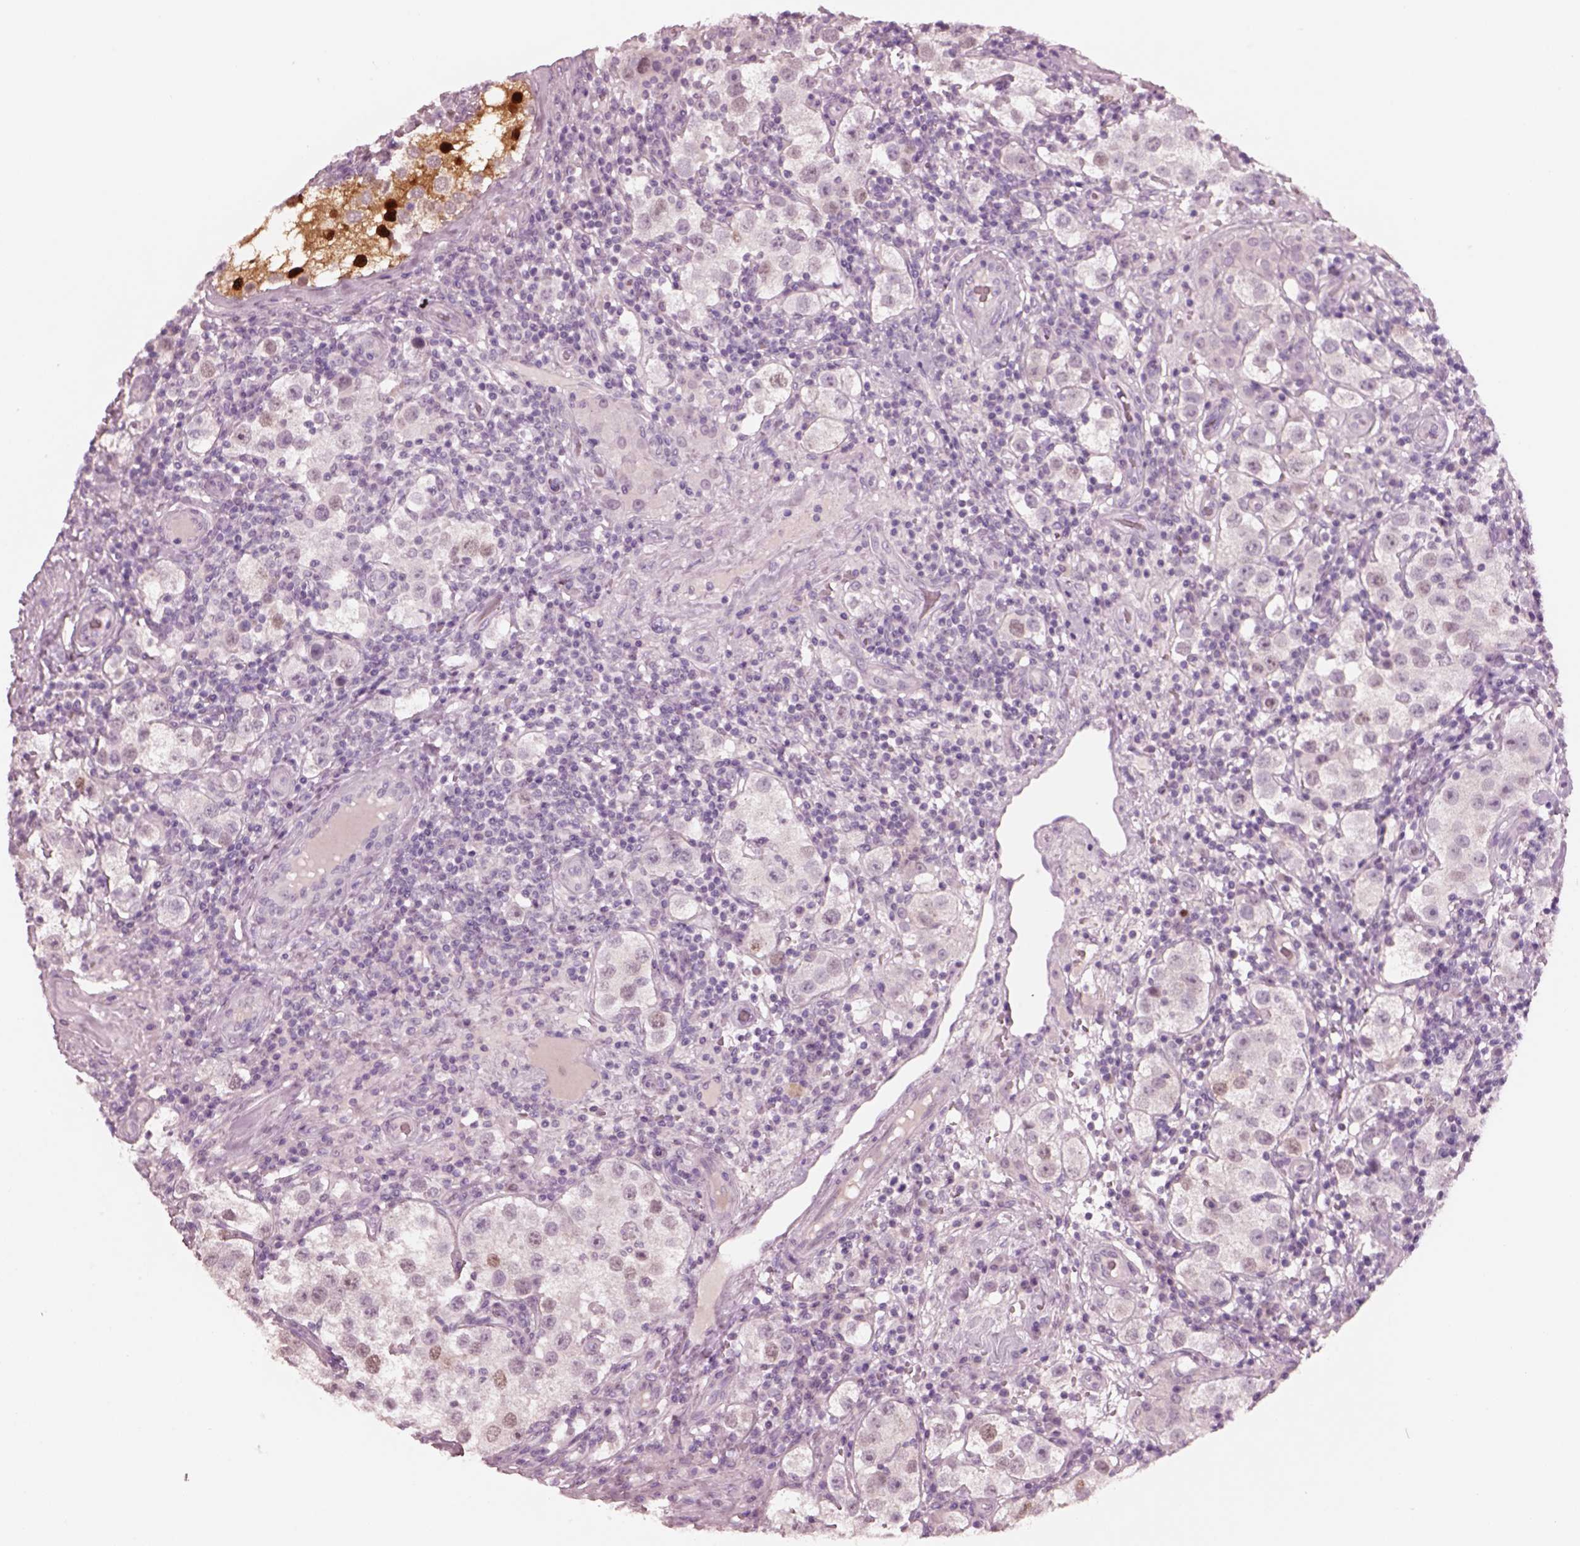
{"staining": {"intensity": "weak", "quantity": "<25%", "location": "nuclear"}, "tissue": "testis cancer", "cell_type": "Tumor cells", "image_type": "cancer", "snomed": [{"axis": "morphology", "description": "Seminoma, NOS"}, {"axis": "topography", "description": "Testis"}], "caption": "Testis seminoma stained for a protein using immunohistochemistry (IHC) exhibits no staining tumor cells.", "gene": "SOX9", "patient": {"sex": "male", "age": 37}}